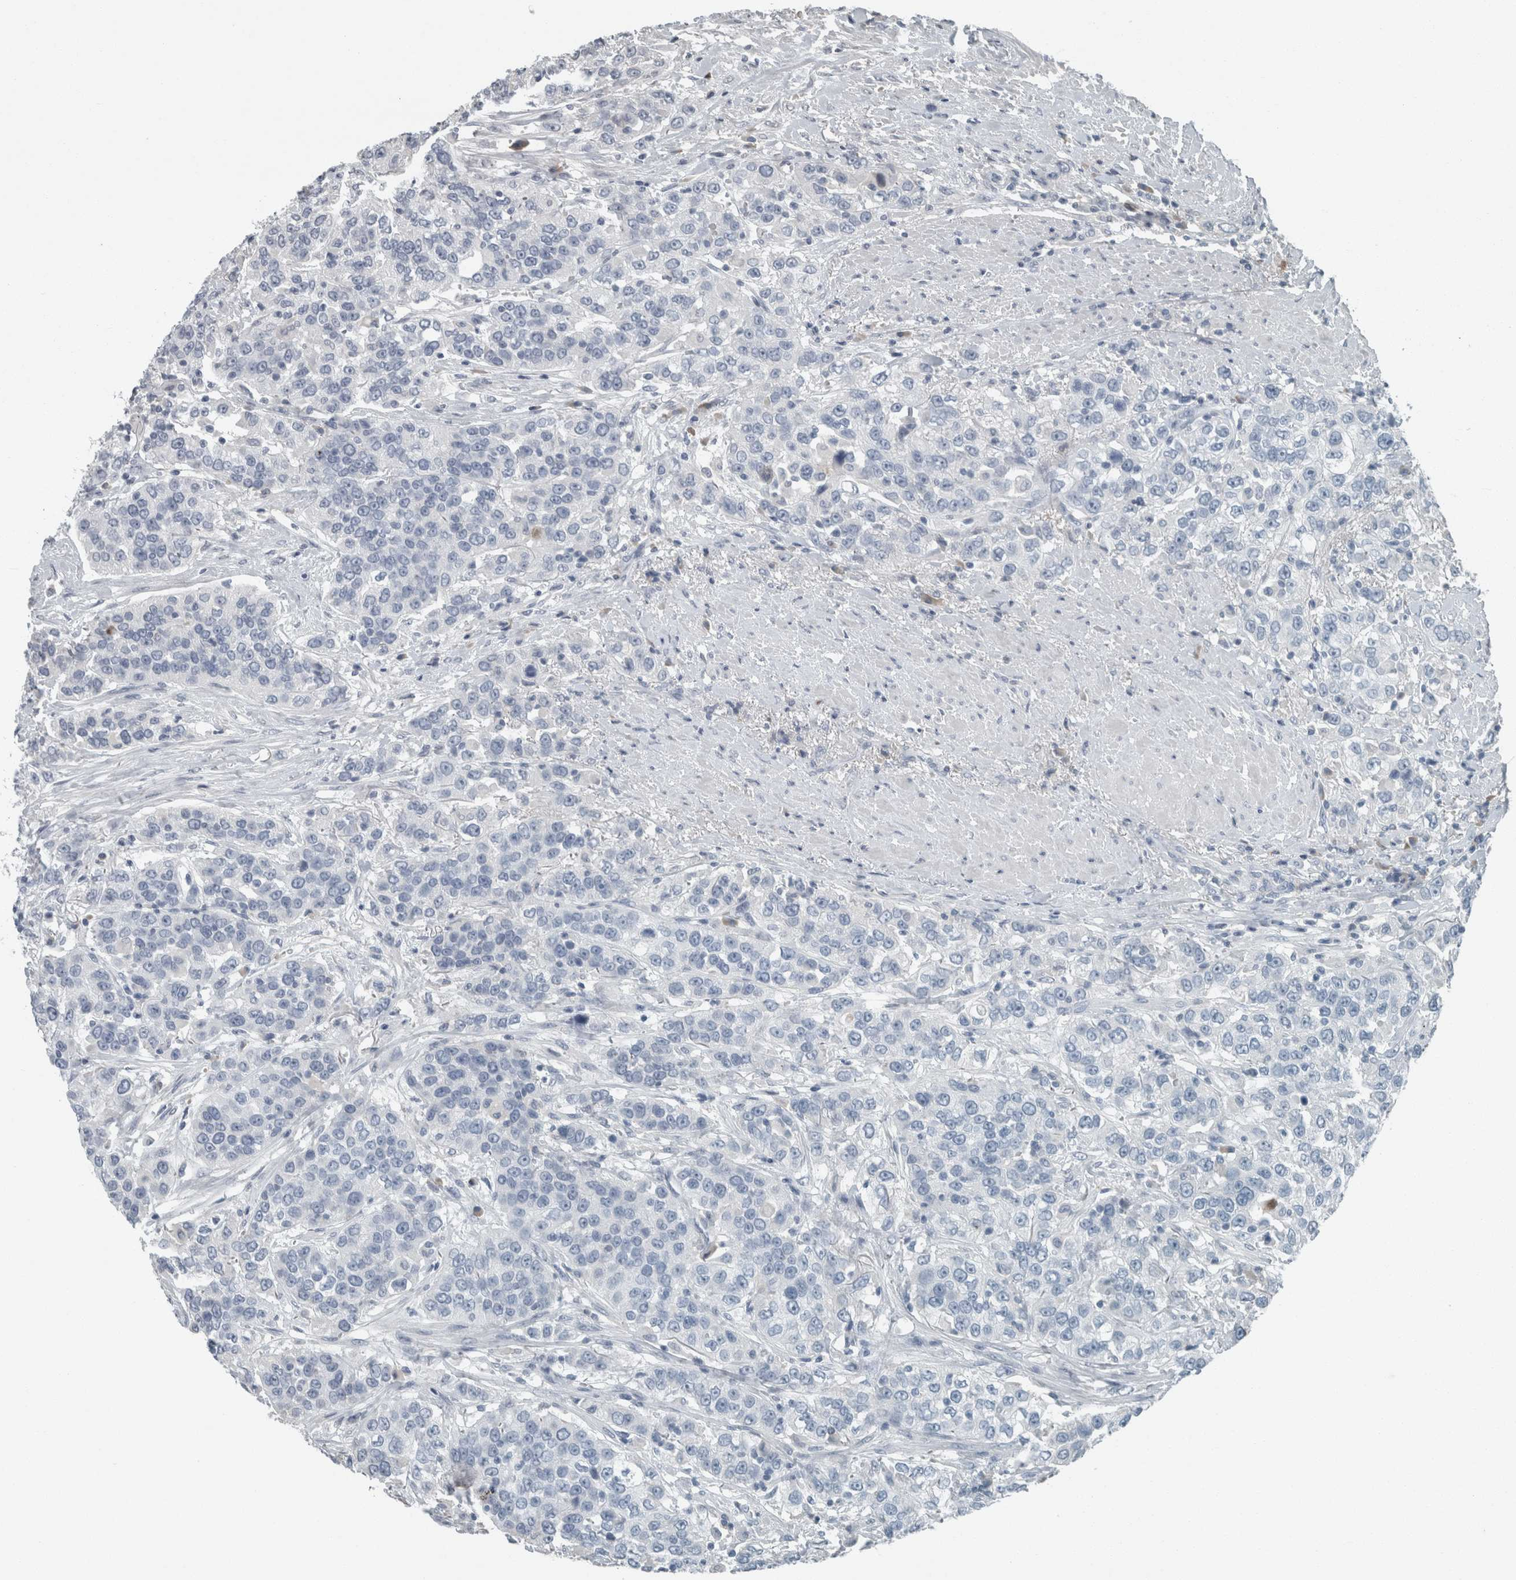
{"staining": {"intensity": "negative", "quantity": "none", "location": "none"}, "tissue": "urothelial cancer", "cell_type": "Tumor cells", "image_type": "cancer", "snomed": [{"axis": "morphology", "description": "Urothelial carcinoma, High grade"}, {"axis": "topography", "description": "Urinary bladder"}], "caption": "A high-resolution image shows immunohistochemistry (IHC) staining of high-grade urothelial carcinoma, which shows no significant staining in tumor cells.", "gene": "CHL1", "patient": {"sex": "female", "age": 80}}